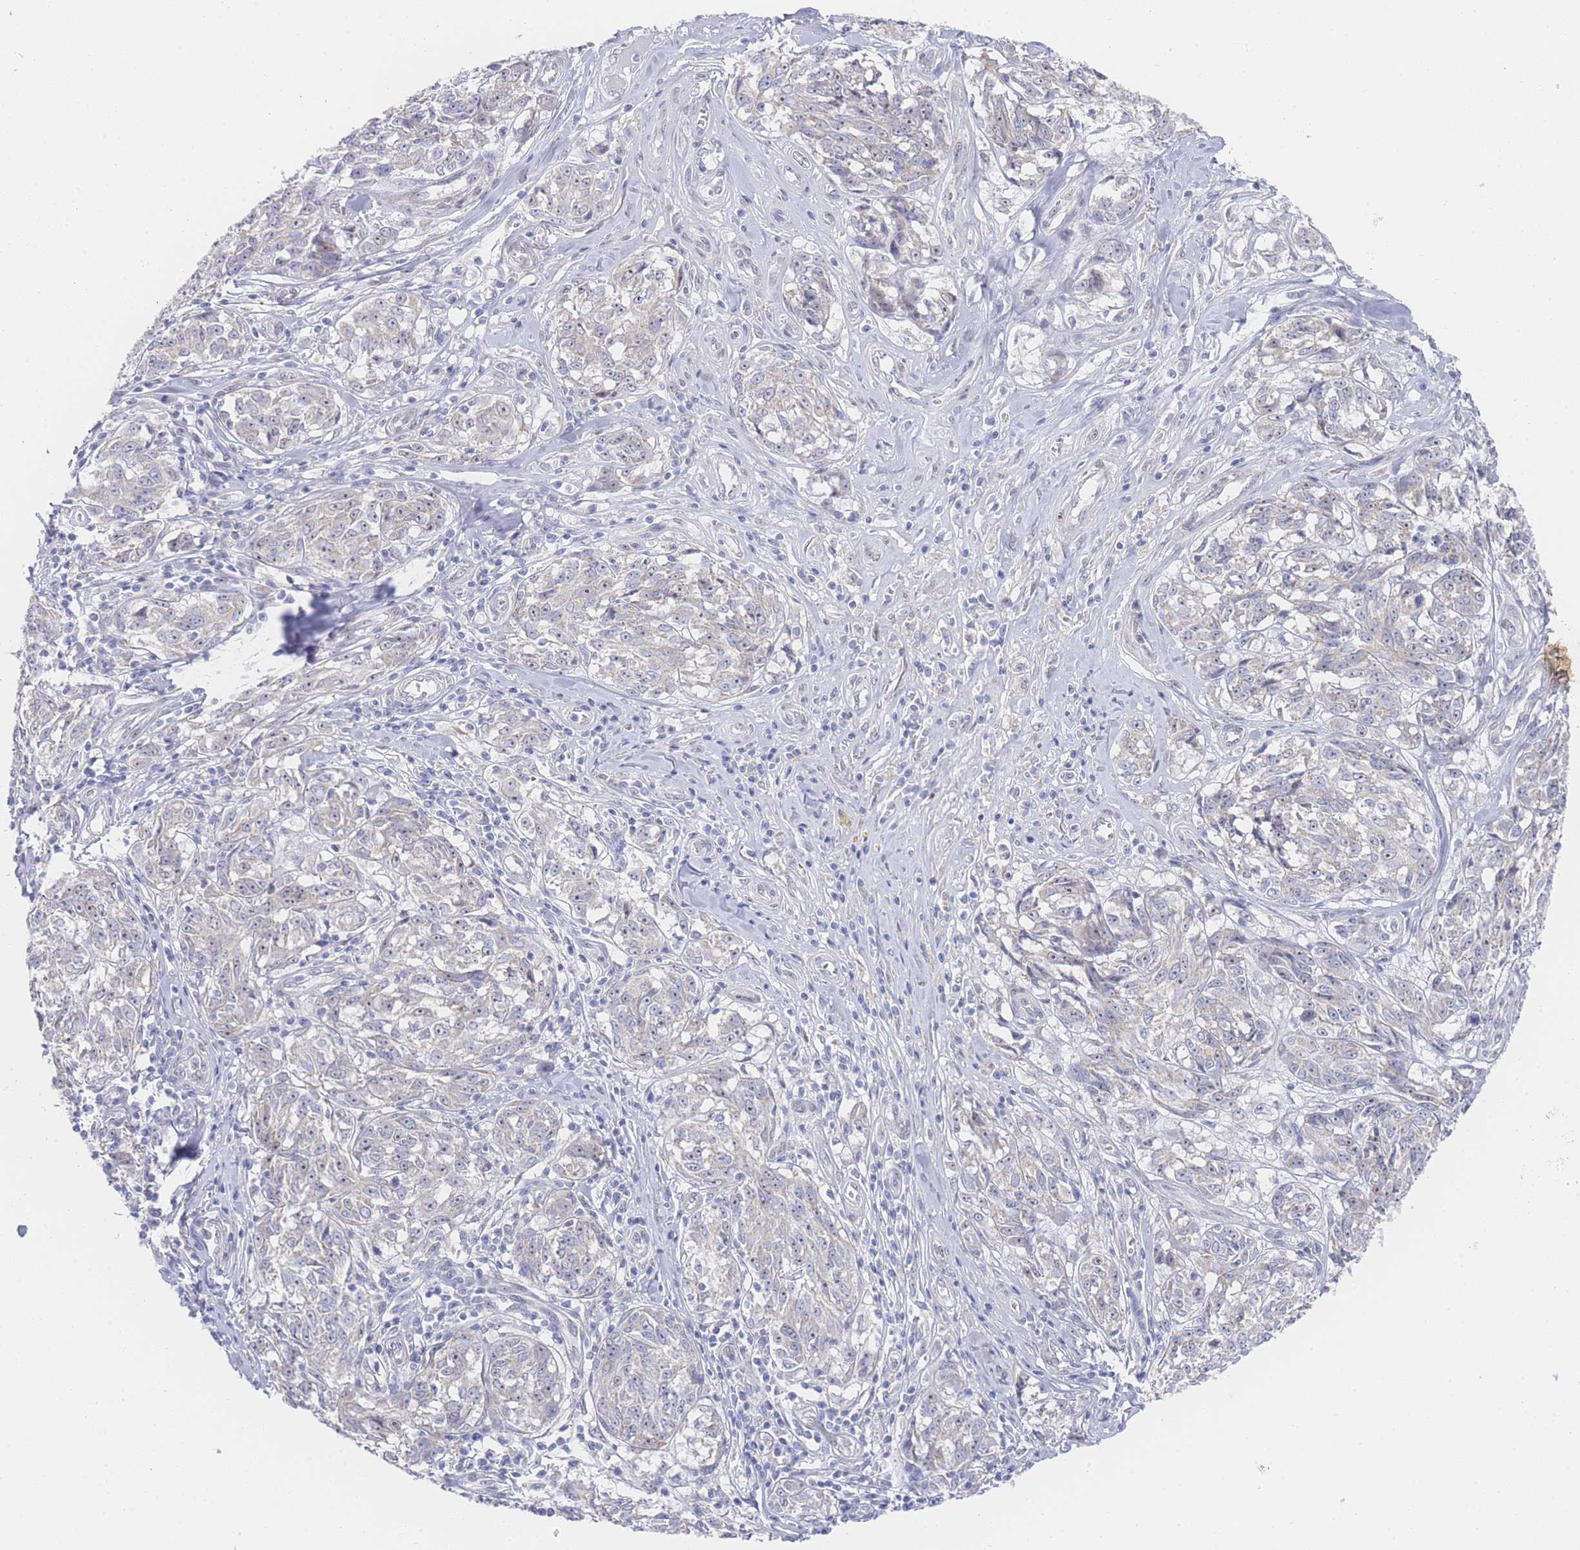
{"staining": {"intensity": "negative", "quantity": "none", "location": "none"}, "tissue": "melanoma", "cell_type": "Tumor cells", "image_type": "cancer", "snomed": [{"axis": "morphology", "description": "Normal tissue, NOS"}, {"axis": "morphology", "description": "Malignant melanoma, NOS"}, {"axis": "topography", "description": "Skin"}], "caption": "DAB (3,3'-diaminobenzidine) immunohistochemical staining of melanoma displays no significant staining in tumor cells.", "gene": "ZNF142", "patient": {"sex": "female", "age": 64}}